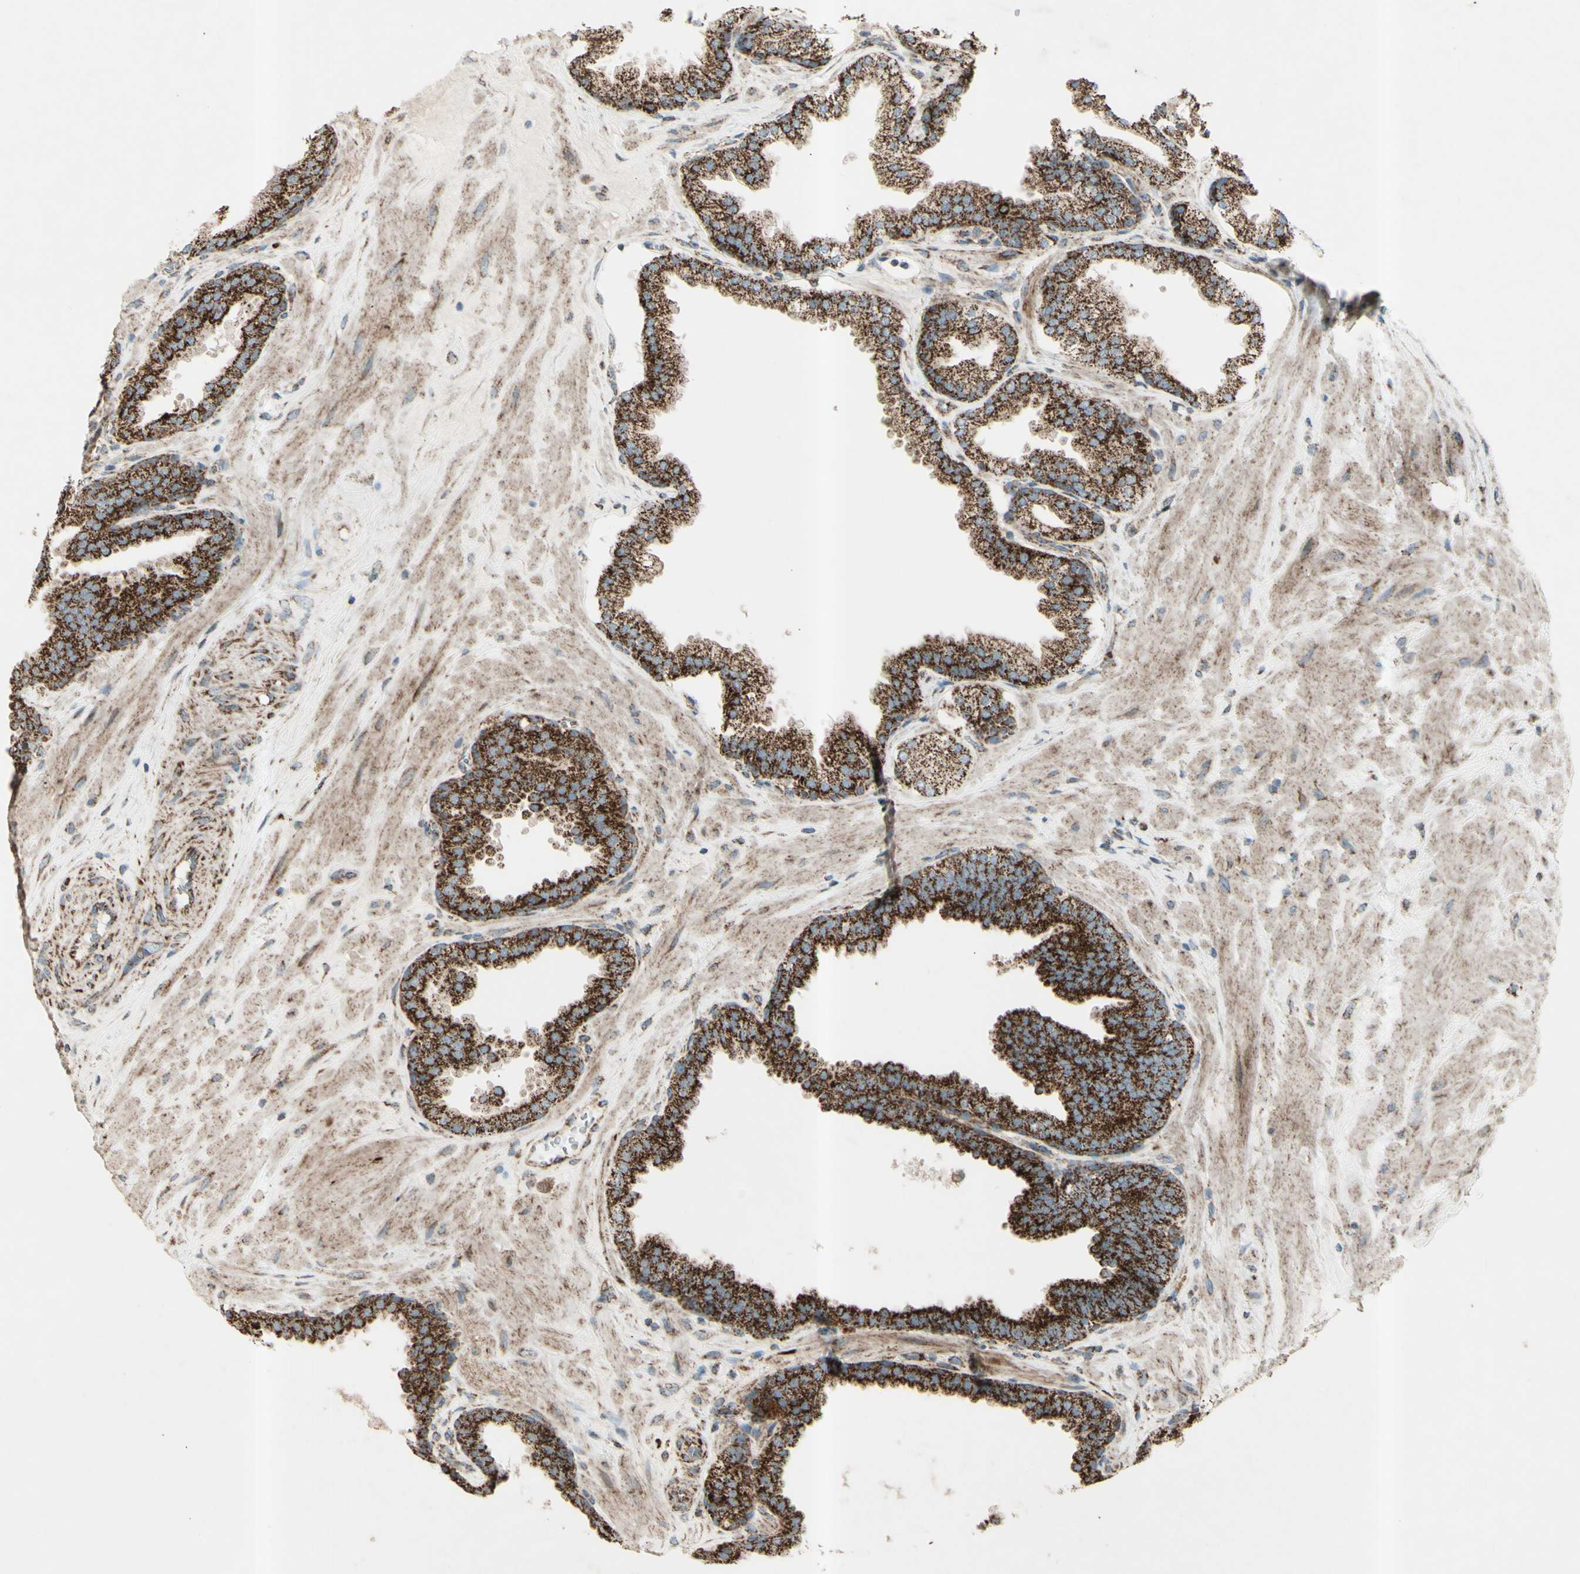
{"staining": {"intensity": "strong", "quantity": ">75%", "location": "cytoplasmic/membranous"}, "tissue": "prostate", "cell_type": "Glandular cells", "image_type": "normal", "snomed": [{"axis": "morphology", "description": "Normal tissue, NOS"}, {"axis": "topography", "description": "Prostate"}], "caption": "A brown stain highlights strong cytoplasmic/membranous positivity of a protein in glandular cells of normal prostate. The protein is shown in brown color, while the nuclei are stained blue.", "gene": "RHOT1", "patient": {"sex": "male", "age": 51}}